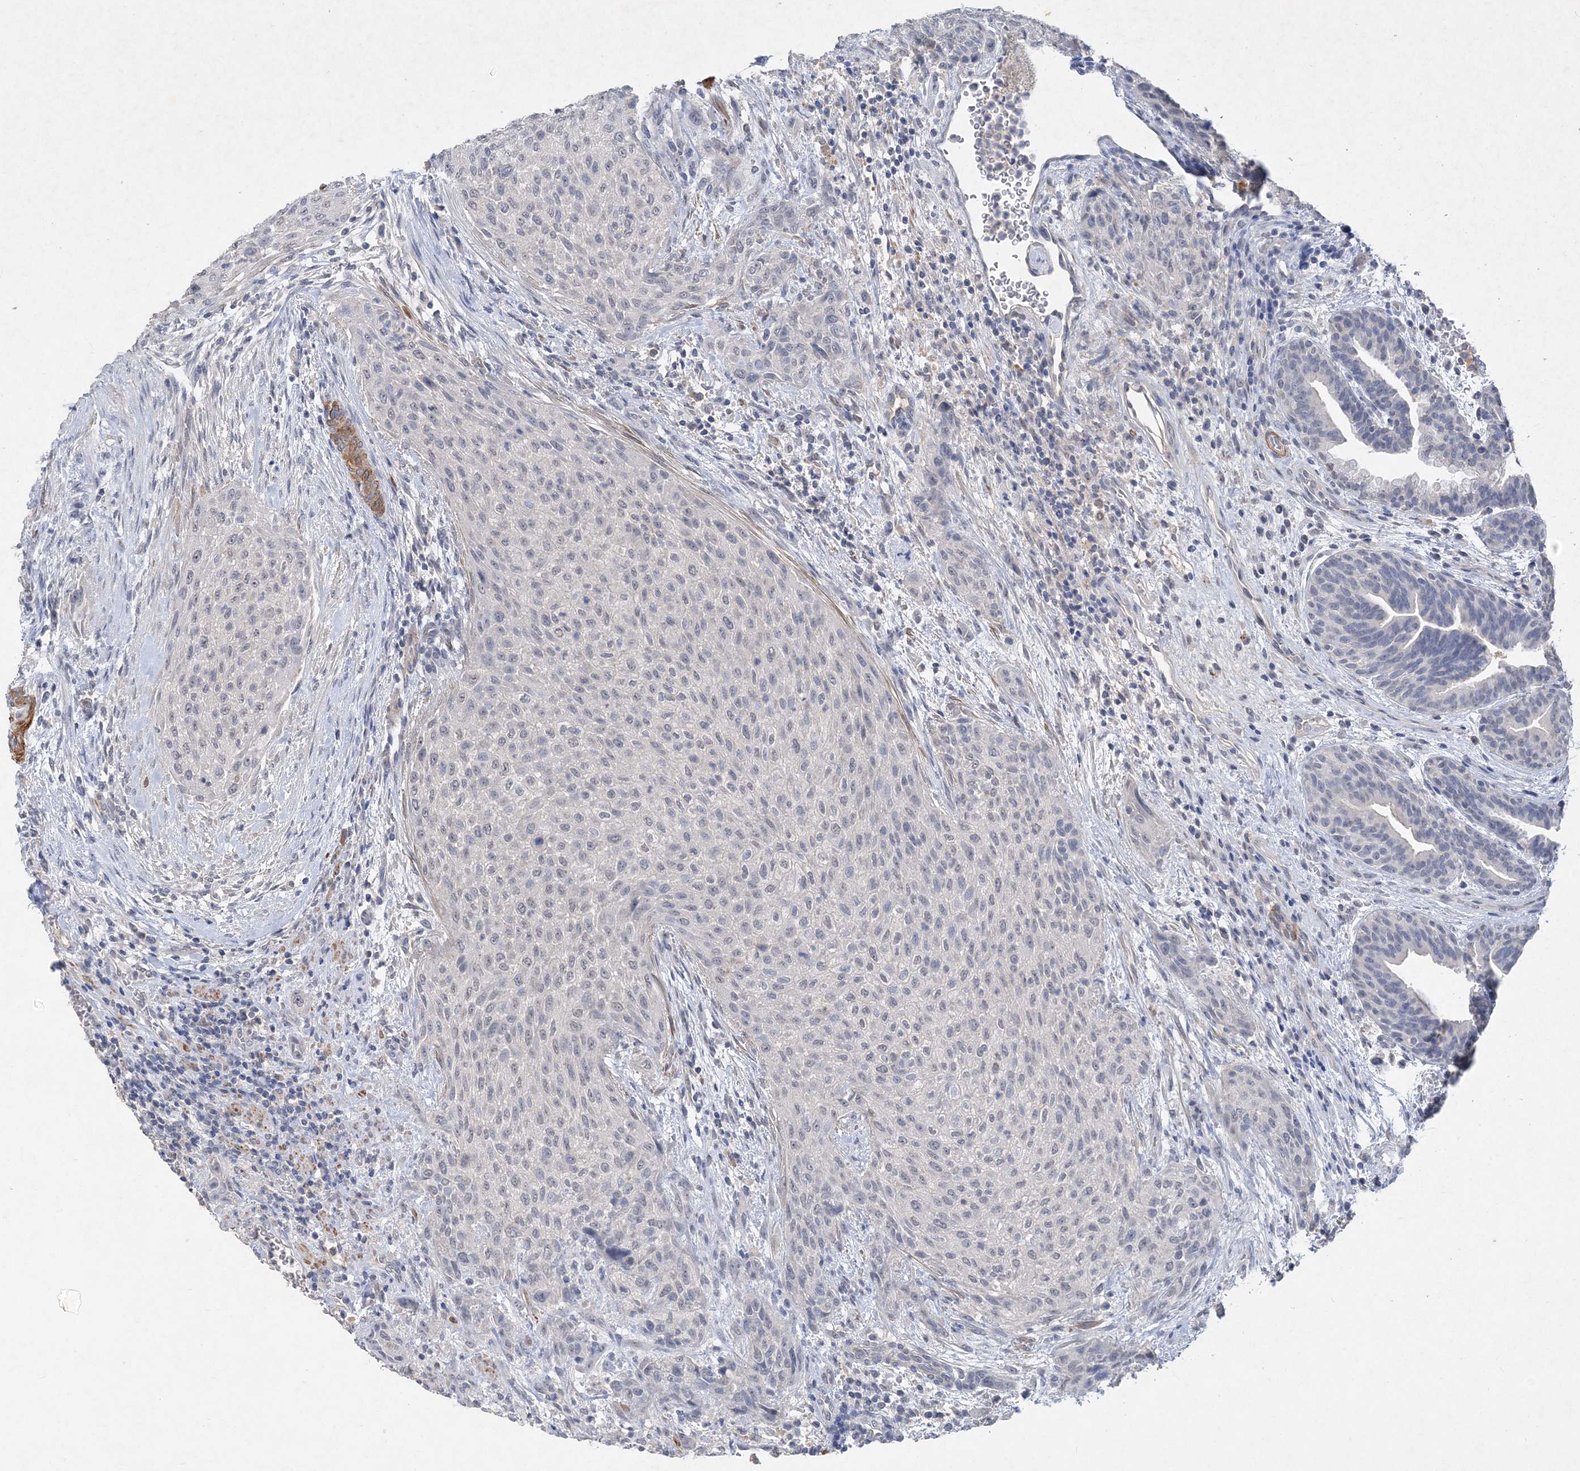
{"staining": {"intensity": "negative", "quantity": "none", "location": "none"}, "tissue": "urothelial cancer", "cell_type": "Tumor cells", "image_type": "cancer", "snomed": [{"axis": "morphology", "description": "Urothelial carcinoma, High grade"}, {"axis": "topography", "description": "Urinary bladder"}], "caption": "This histopathology image is of urothelial carcinoma (high-grade) stained with immunohistochemistry (IHC) to label a protein in brown with the nuclei are counter-stained blue. There is no expression in tumor cells.", "gene": "C11orf58", "patient": {"sex": "male", "age": 35}}